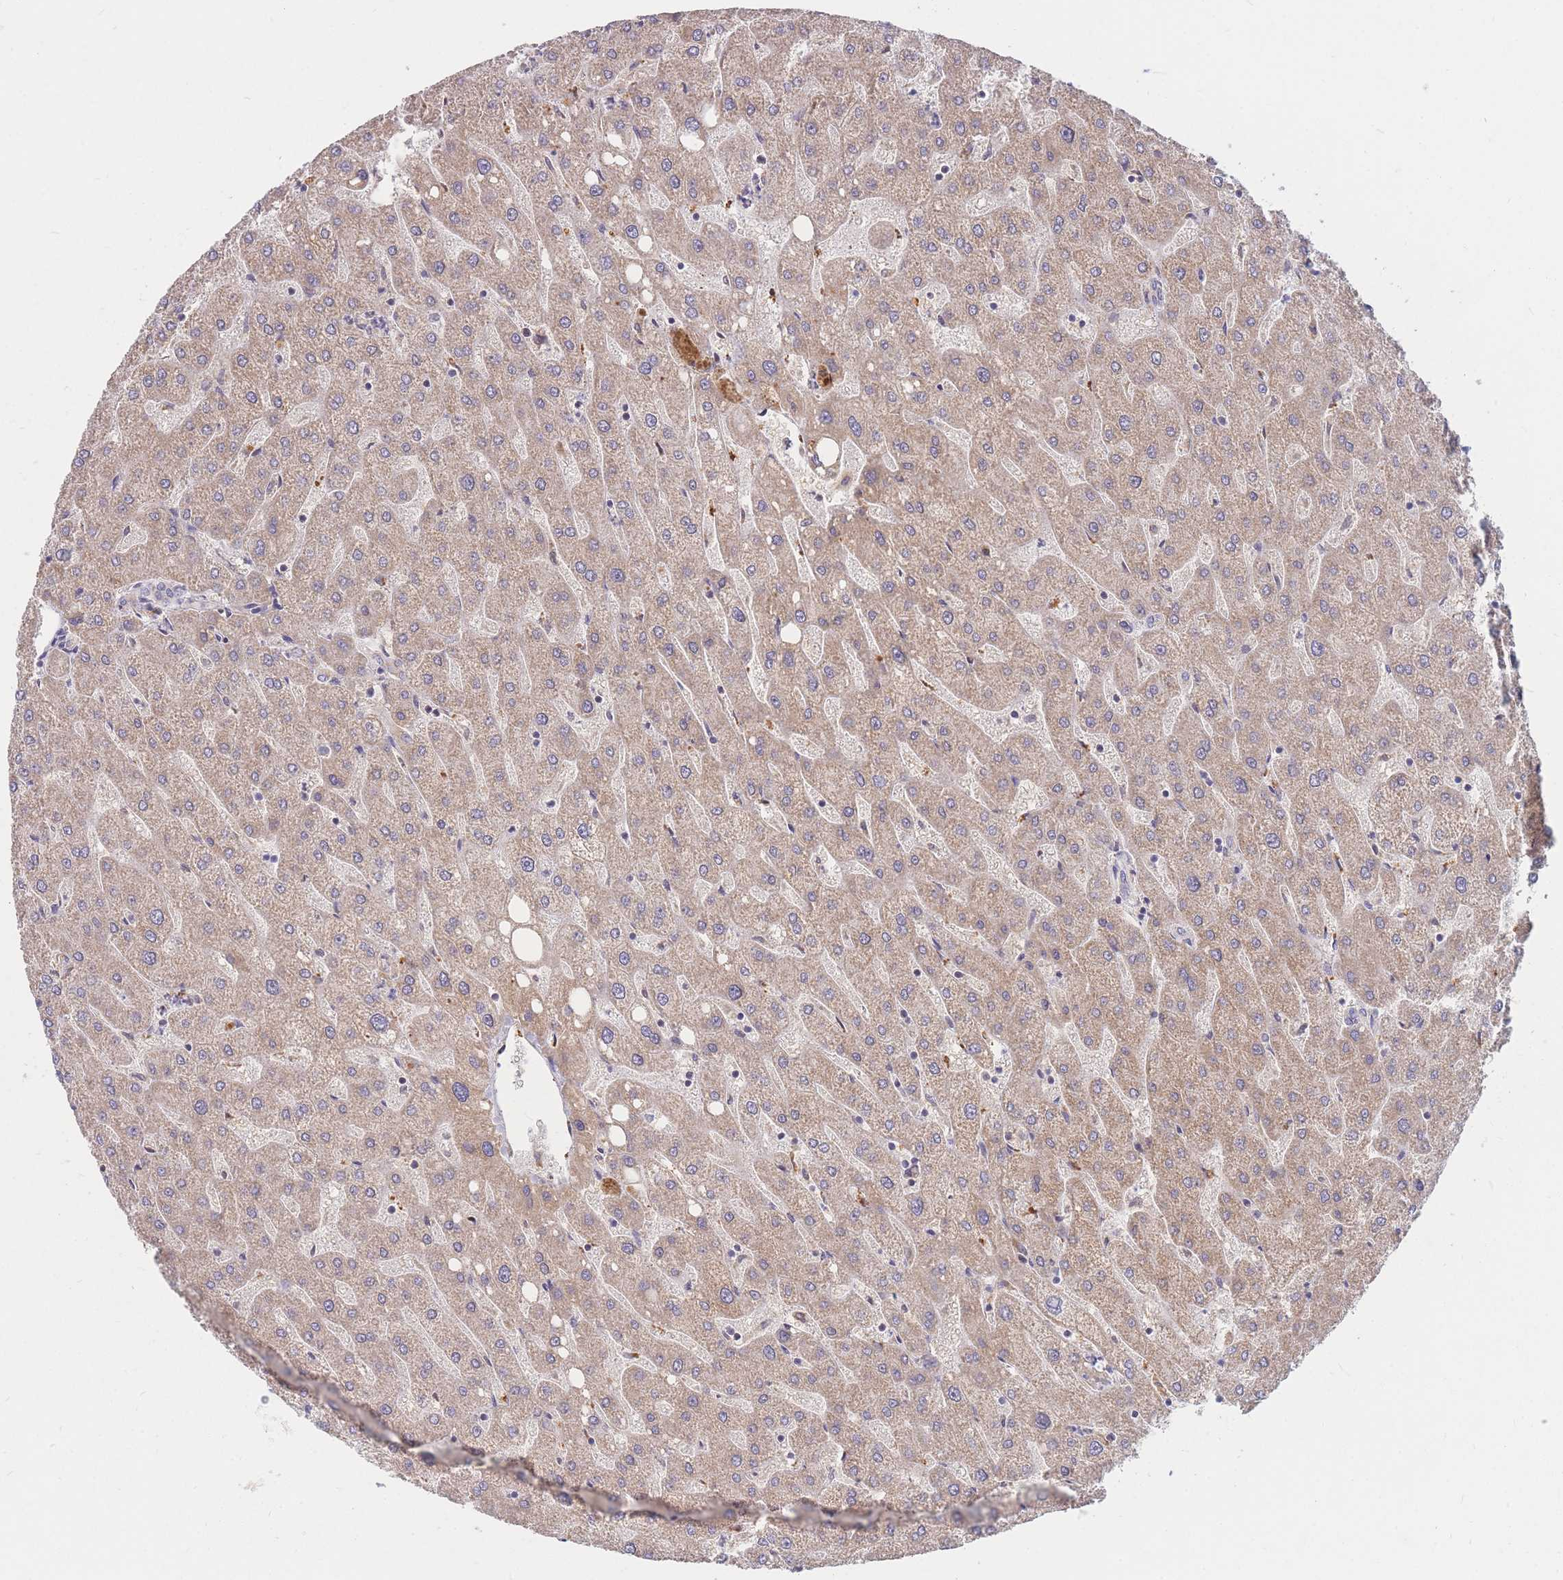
{"staining": {"intensity": "negative", "quantity": "none", "location": "none"}, "tissue": "liver", "cell_type": "Cholangiocytes", "image_type": "normal", "snomed": [{"axis": "morphology", "description": "Normal tissue, NOS"}, {"axis": "topography", "description": "Liver"}], "caption": "The micrograph demonstrates no significant positivity in cholangiocytes of liver.", "gene": "PTPMT1", "patient": {"sex": "male", "age": 67}}